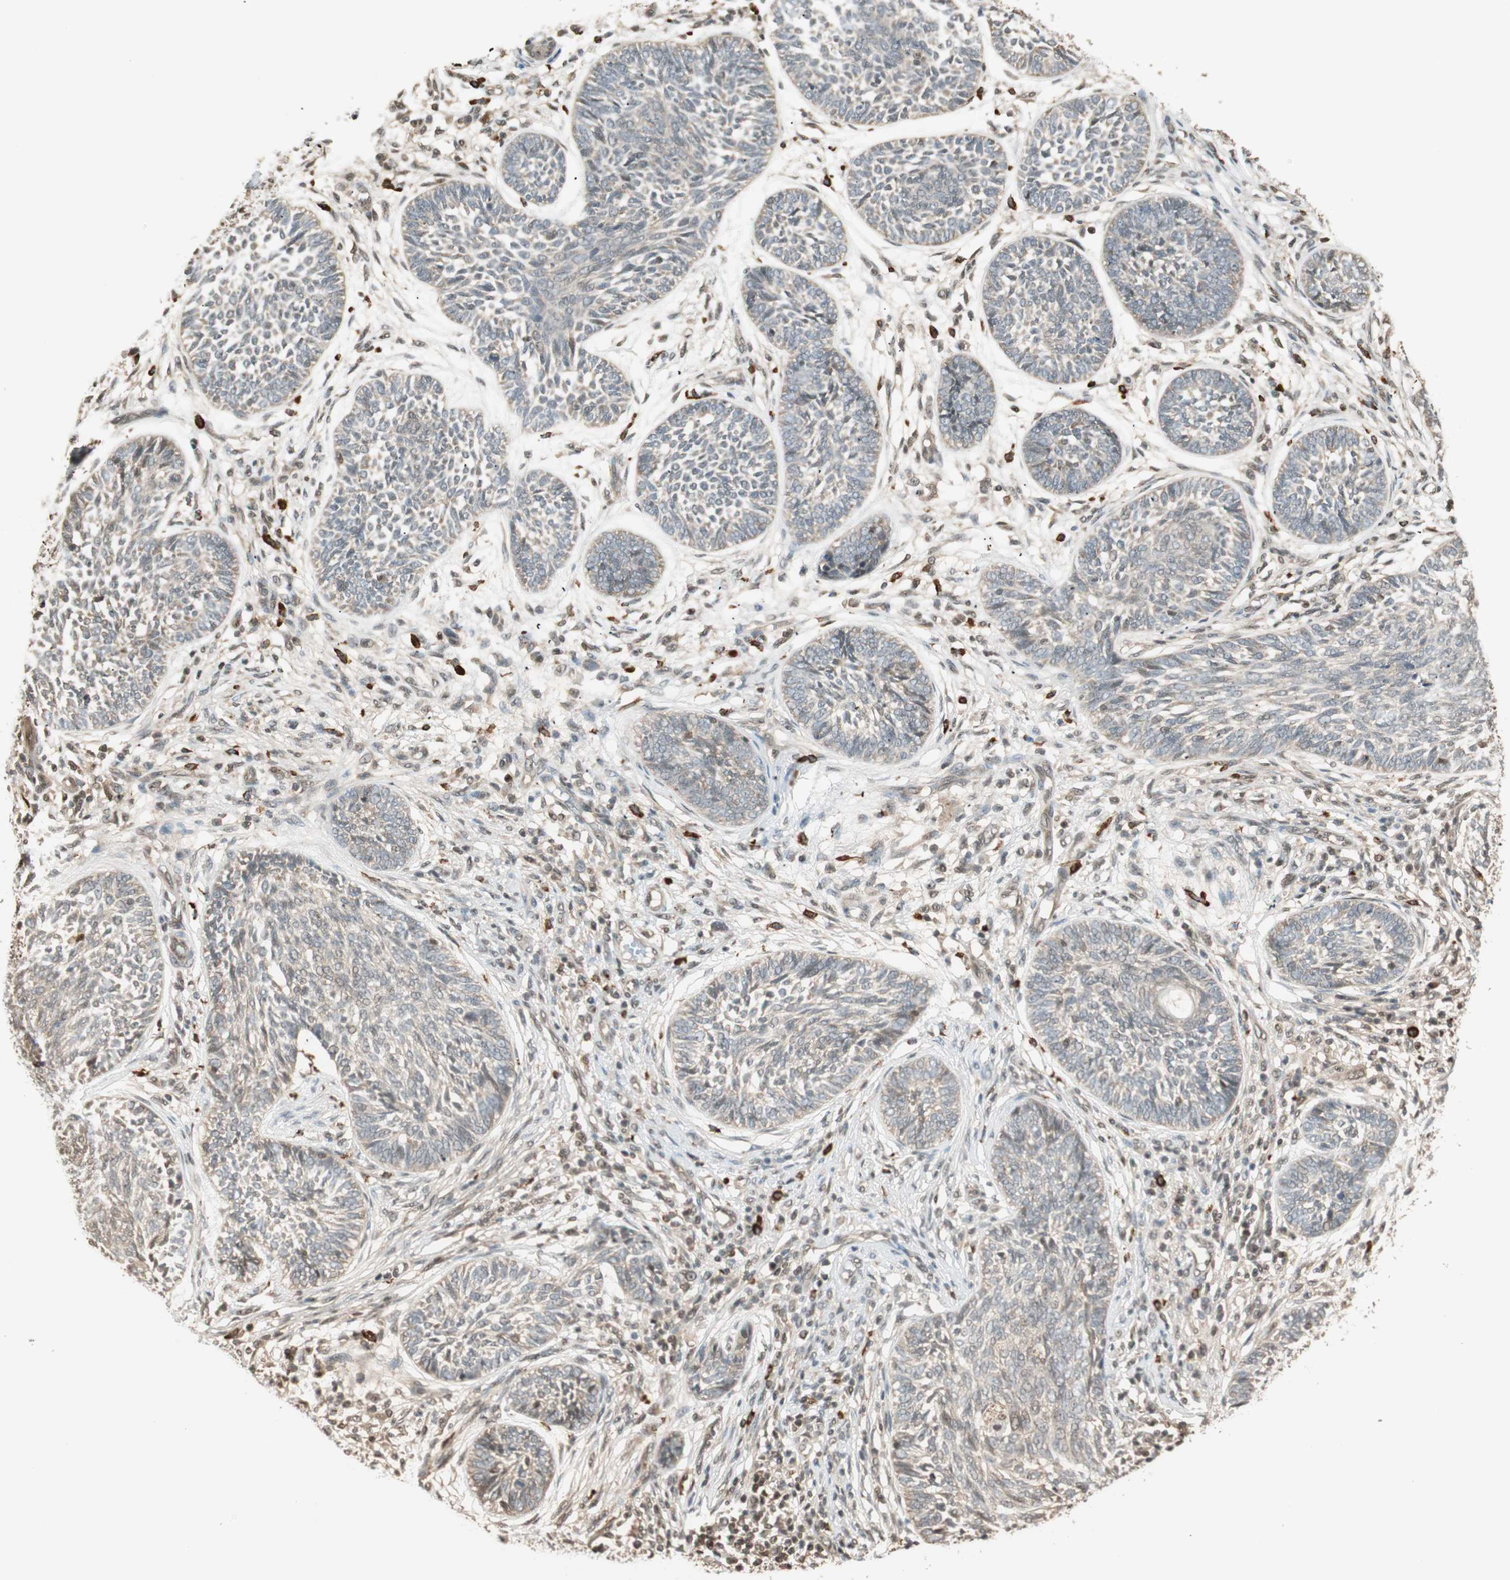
{"staining": {"intensity": "moderate", "quantity": ">75%", "location": "cytoplasmic/membranous"}, "tissue": "skin cancer", "cell_type": "Tumor cells", "image_type": "cancer", "snomed": [{"axis": "morphology", "description": "Papilloma, NOS"}, {"axis": "morphology", "description": "Basal cell carcinoma"}, {"axis": "topography", "description": "Skin"}], "caption": "The micrograph exhibits staining of papilloma (skin), revealing moderate cytoplasmic/membranous protein expression (brown color) within tumor cells.", "gene": "ZNF443", "patient": {"sex": "male", "age": 87}}